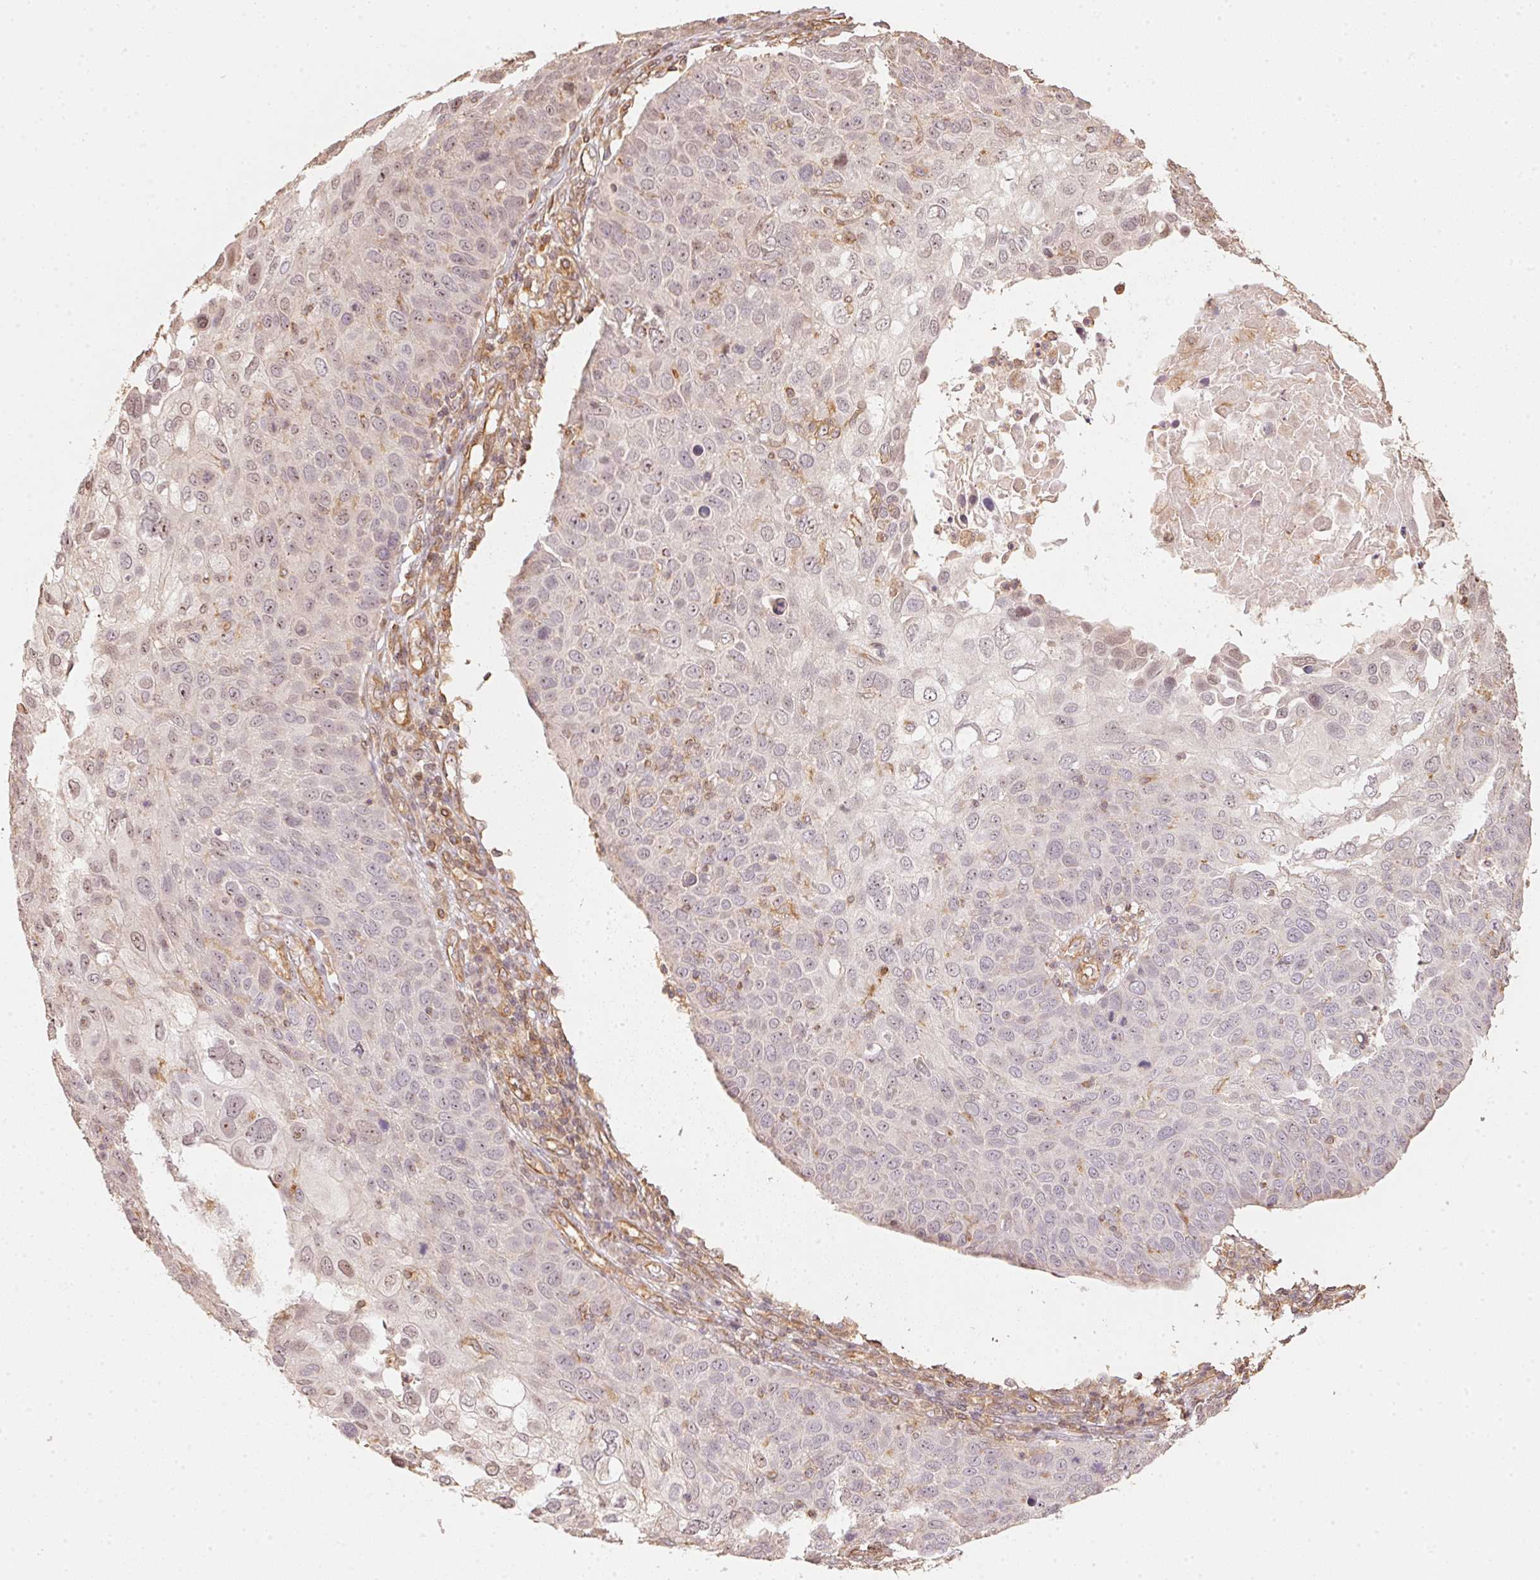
{"staining": {"intensity": "negative", "quantity": "none", "location": "none"}, "tissue": "skin cancer", "cell_type": "Tumor cells", "image_type": "cancer", "snomed": [{"axis": "morphology", "description": "Squamous cell carcinoma, NOS"}, {"axis": "topography", "description": "Skin"}], "caption": "Human squamous cell carcinoma (skin) stained for a protein using immunohistochemistry displays no positivity in tumor cells.", "gene": "FOXR2", "patient": {"sex": "male", "age": 87}}